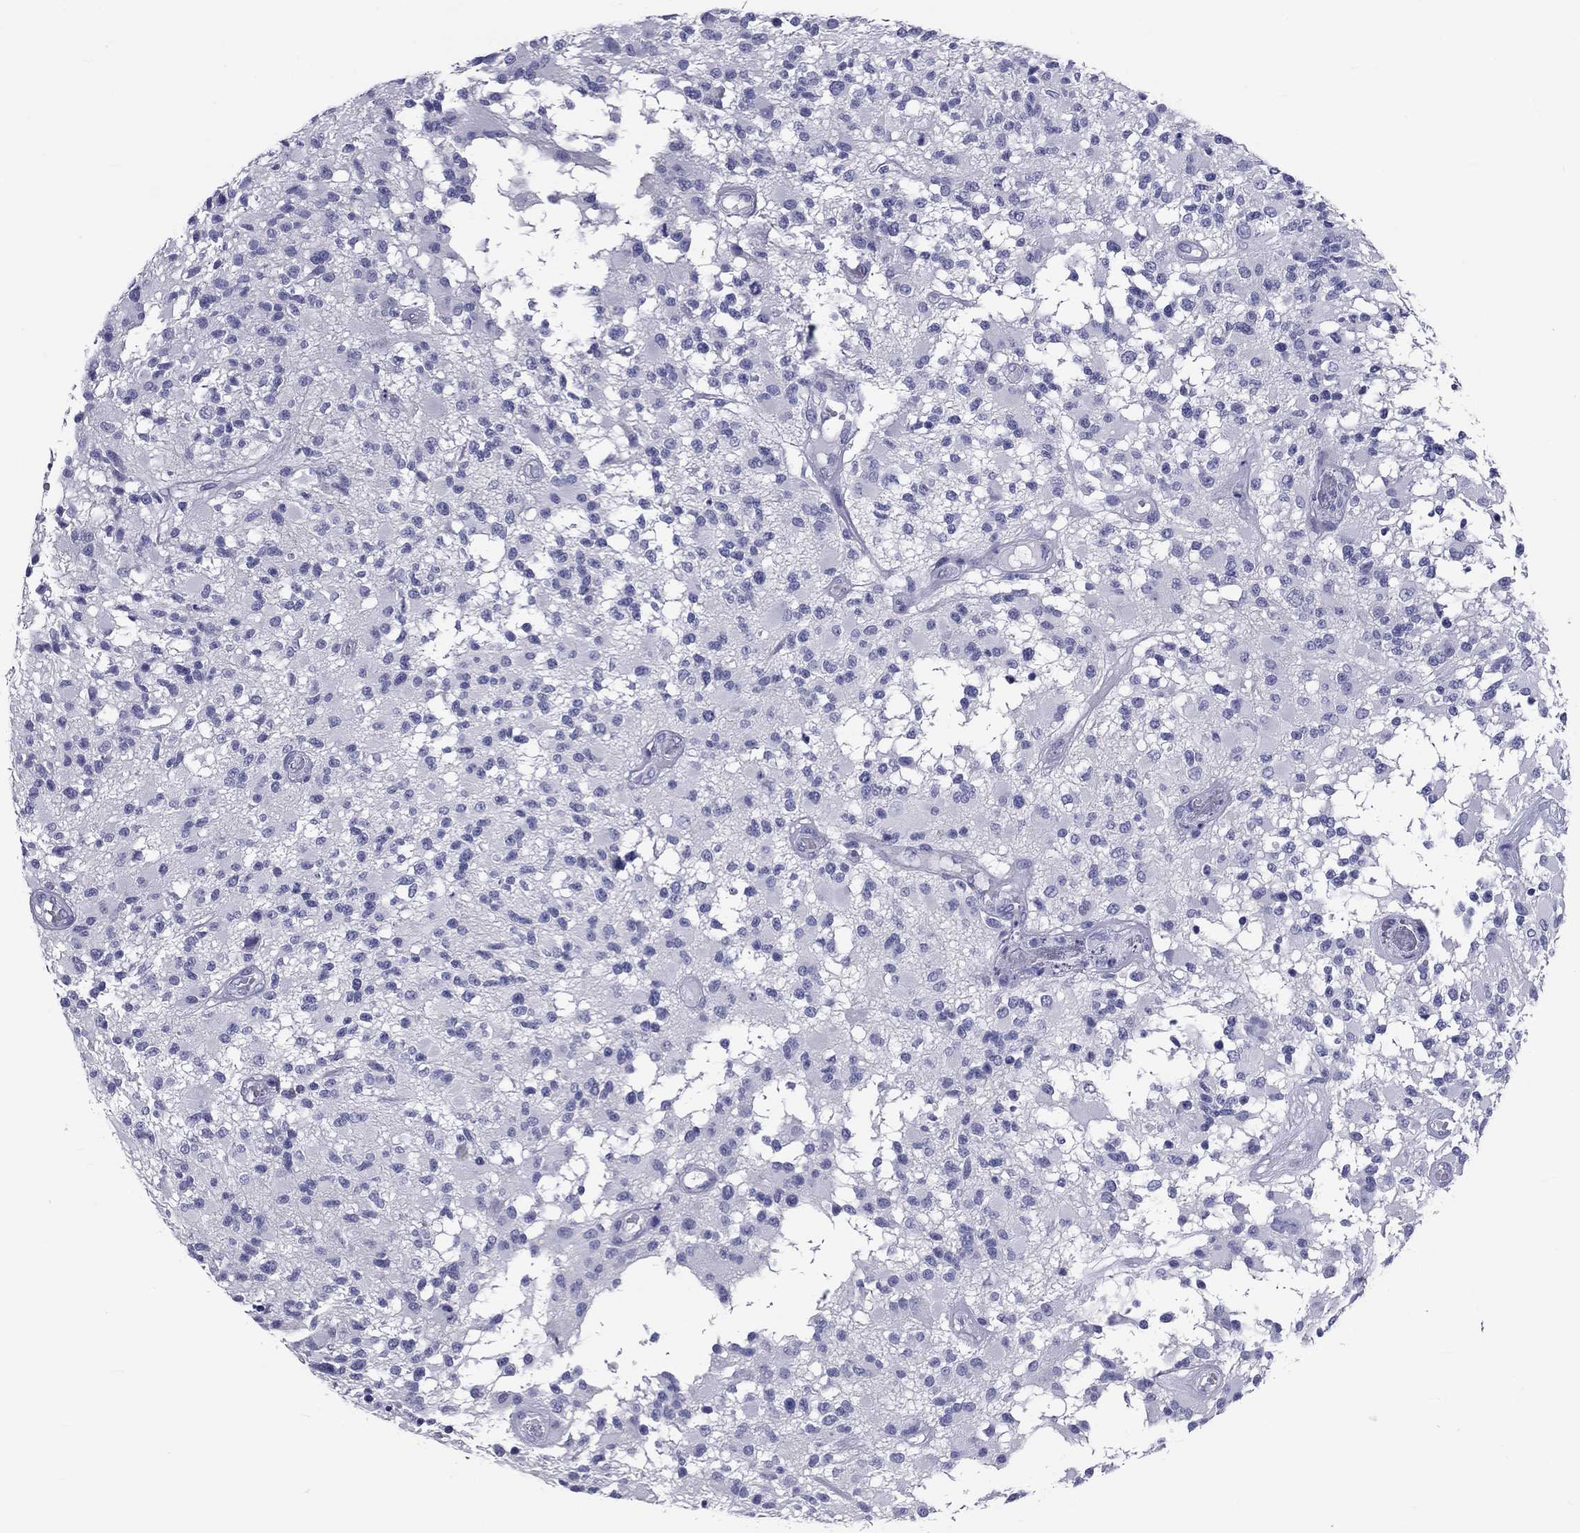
{"staining": {"intensity": "negative", "quantity": "none", "location": "none"}, "tissue": "glioma", "cell_type": "Tumor cells", "image_type": "cancer", "snomed": [{"axis": "morphology", "description": "Glioma, malignant, High grade"}, {"axis": "topography", "description": "Brain"}], "caption": "High magnification brightfield microscopy of glioma stained with DAB (3,3'-diaminobenzidine) (brown) and counterstained with hematoxylin (blue): tumor cells show no significant staining.", "gene": "DNALI1", "patient": {"sex": "female", "age": 63}}